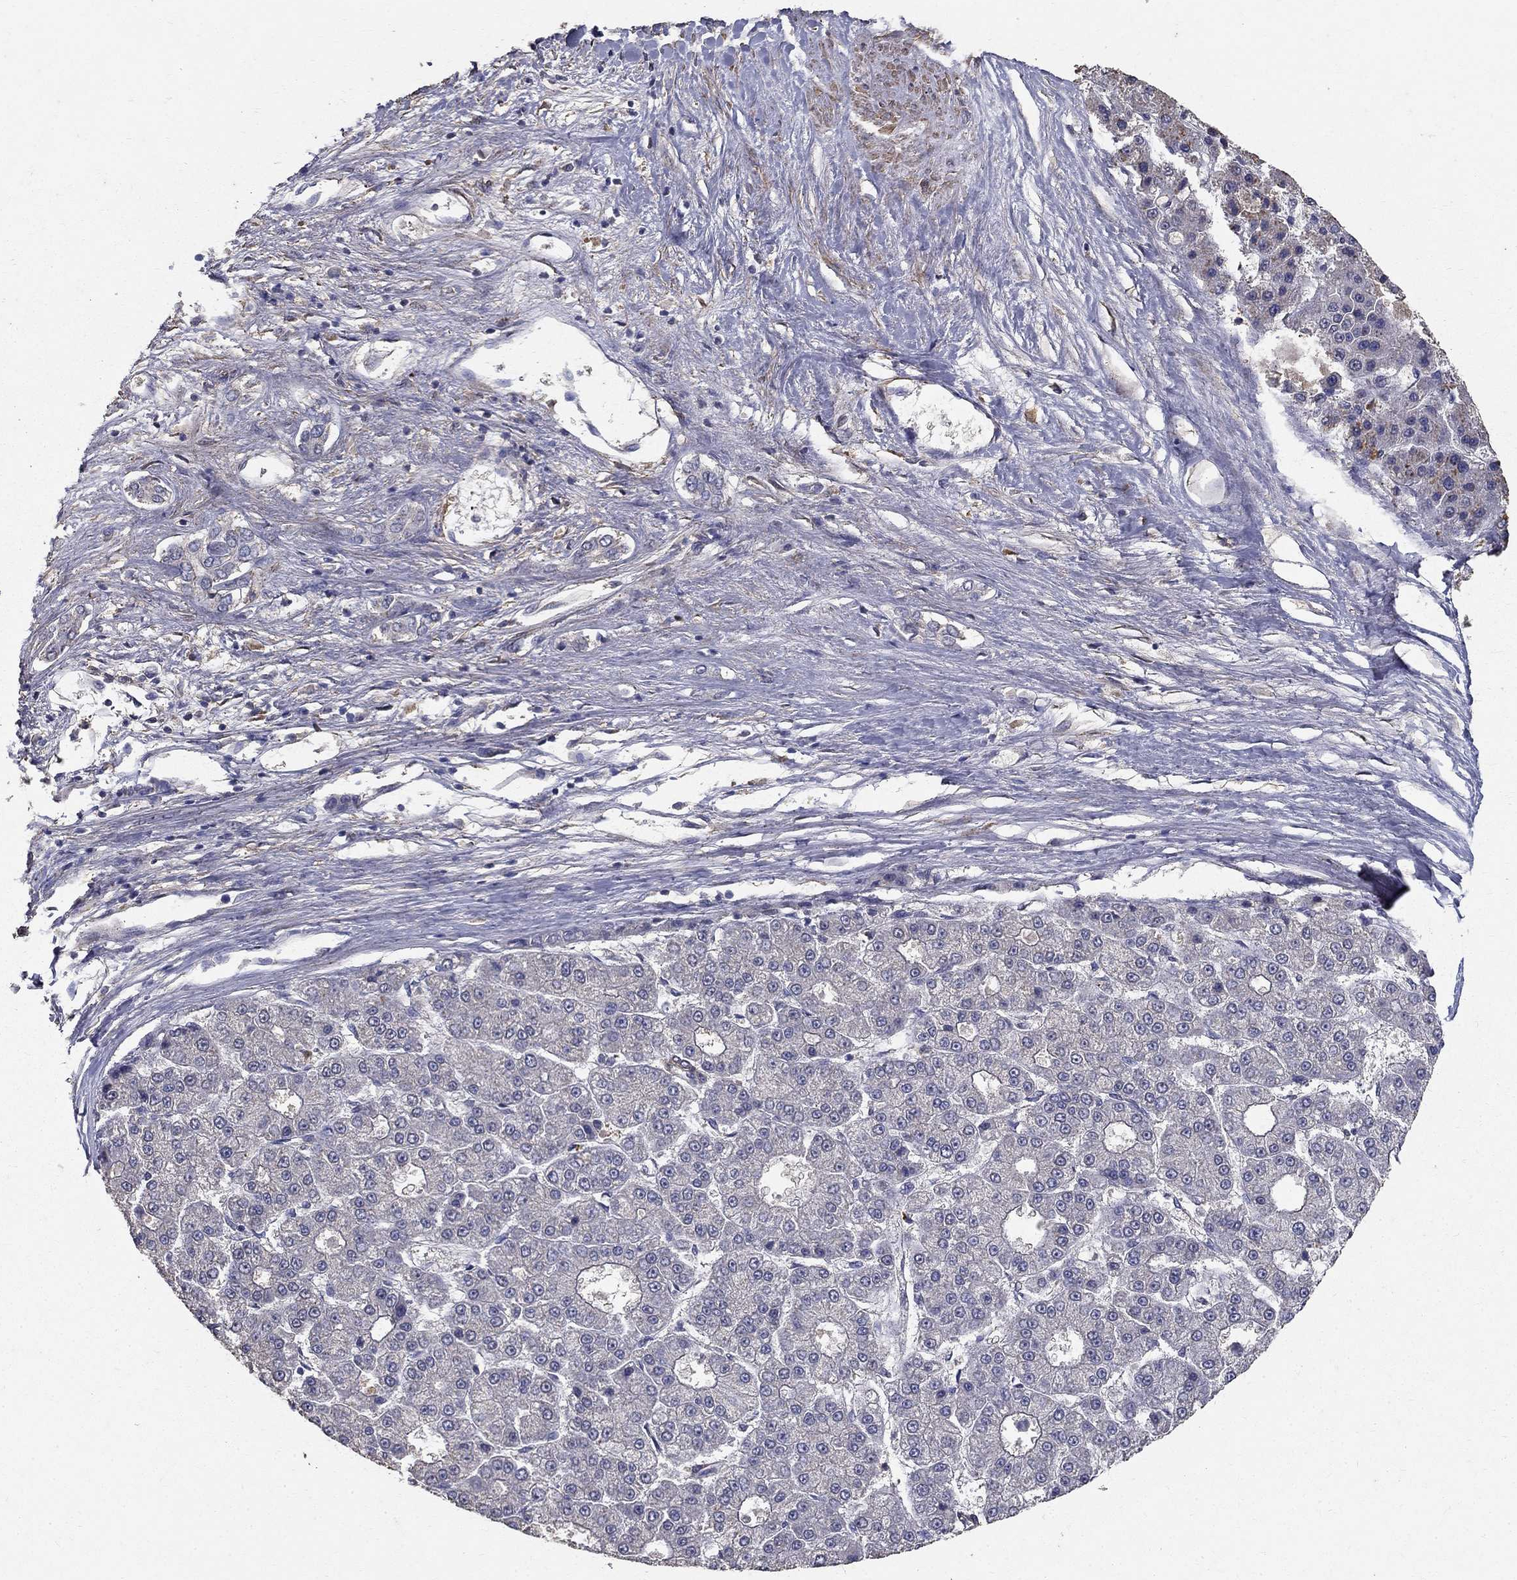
{"staining": {"intensity": "negative", "quantity": "none", "location": "none"}, "tissue": "liver cancer", "cell_type": "Tumor cells", "image_type": "cancer", "snomed": [{"axis": "morphology", "description": "Carcinoma, Hepatocellular, NOS"}, {"axis": "topography", "description": "Liver"}], "caption": "Image shows no protein positivity in tumor cells of hepatocellular carcinoma (liver) tissue. (DAB IHC with hematoxylin counter stain).", "gene": "MPP2", "patient": {"sex": "male", "age": 70}}